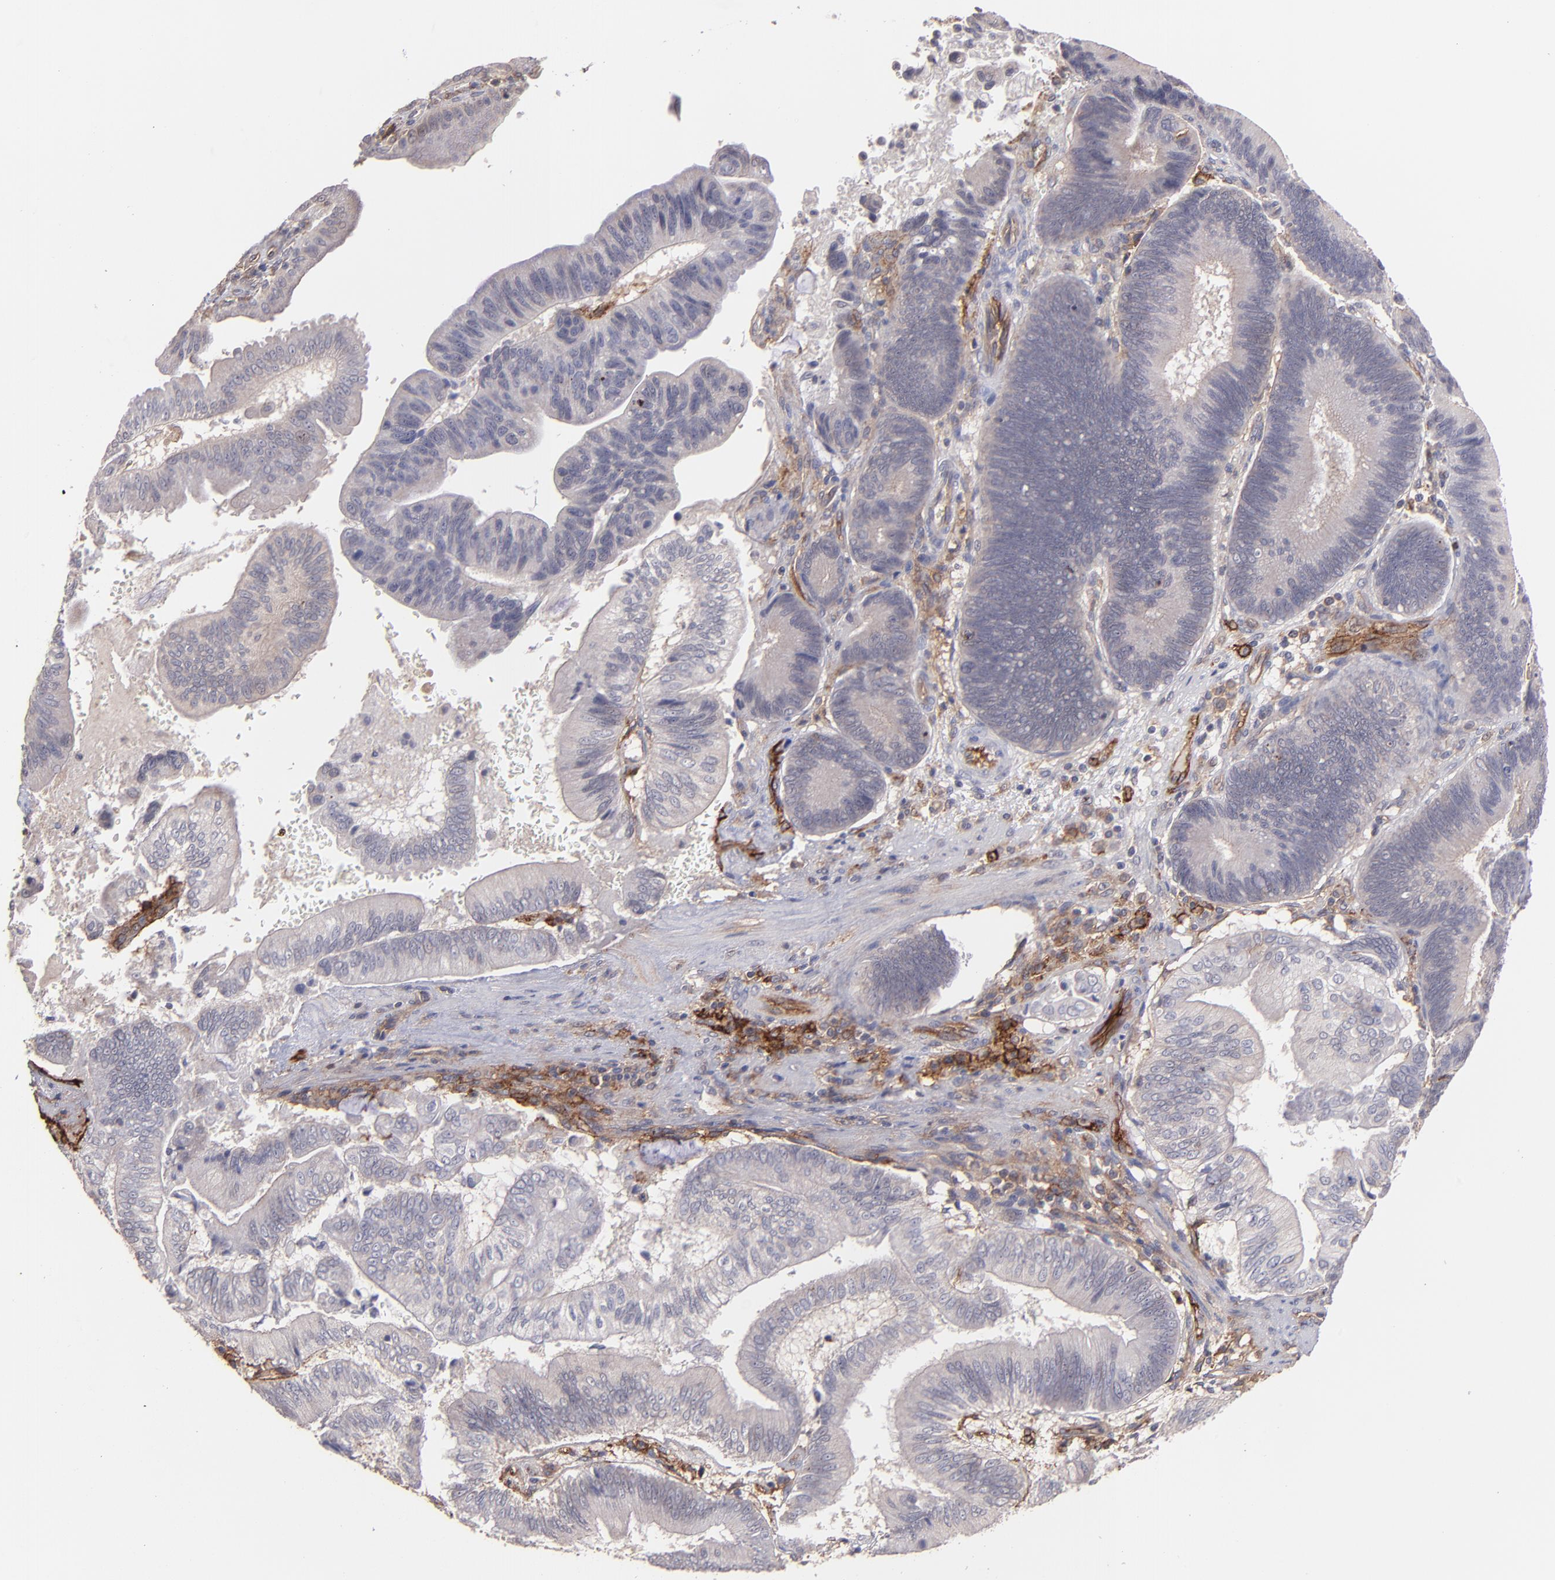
{"staining": {"intensity": "negative", "quantity": "none", "location": "none"}, "tissue": "pancreatic cancer", "cell_type": "Tumor cells", "image_type": "cancer", "snomed": [{"axis": "morphology", "description": "Adenocarcinoma, NOS"}, {"axis": "topography", "description": "Pancreas"}], "caption": "Immunohistochemical staining of pancreatic cancer (adenocarcinoma) exhibits no significant staining in tumor cells. (DAB IHC with hematoxylin counter stain).", "gene": "ICAM1", "patient": {"sex": "male", "age": 82}}